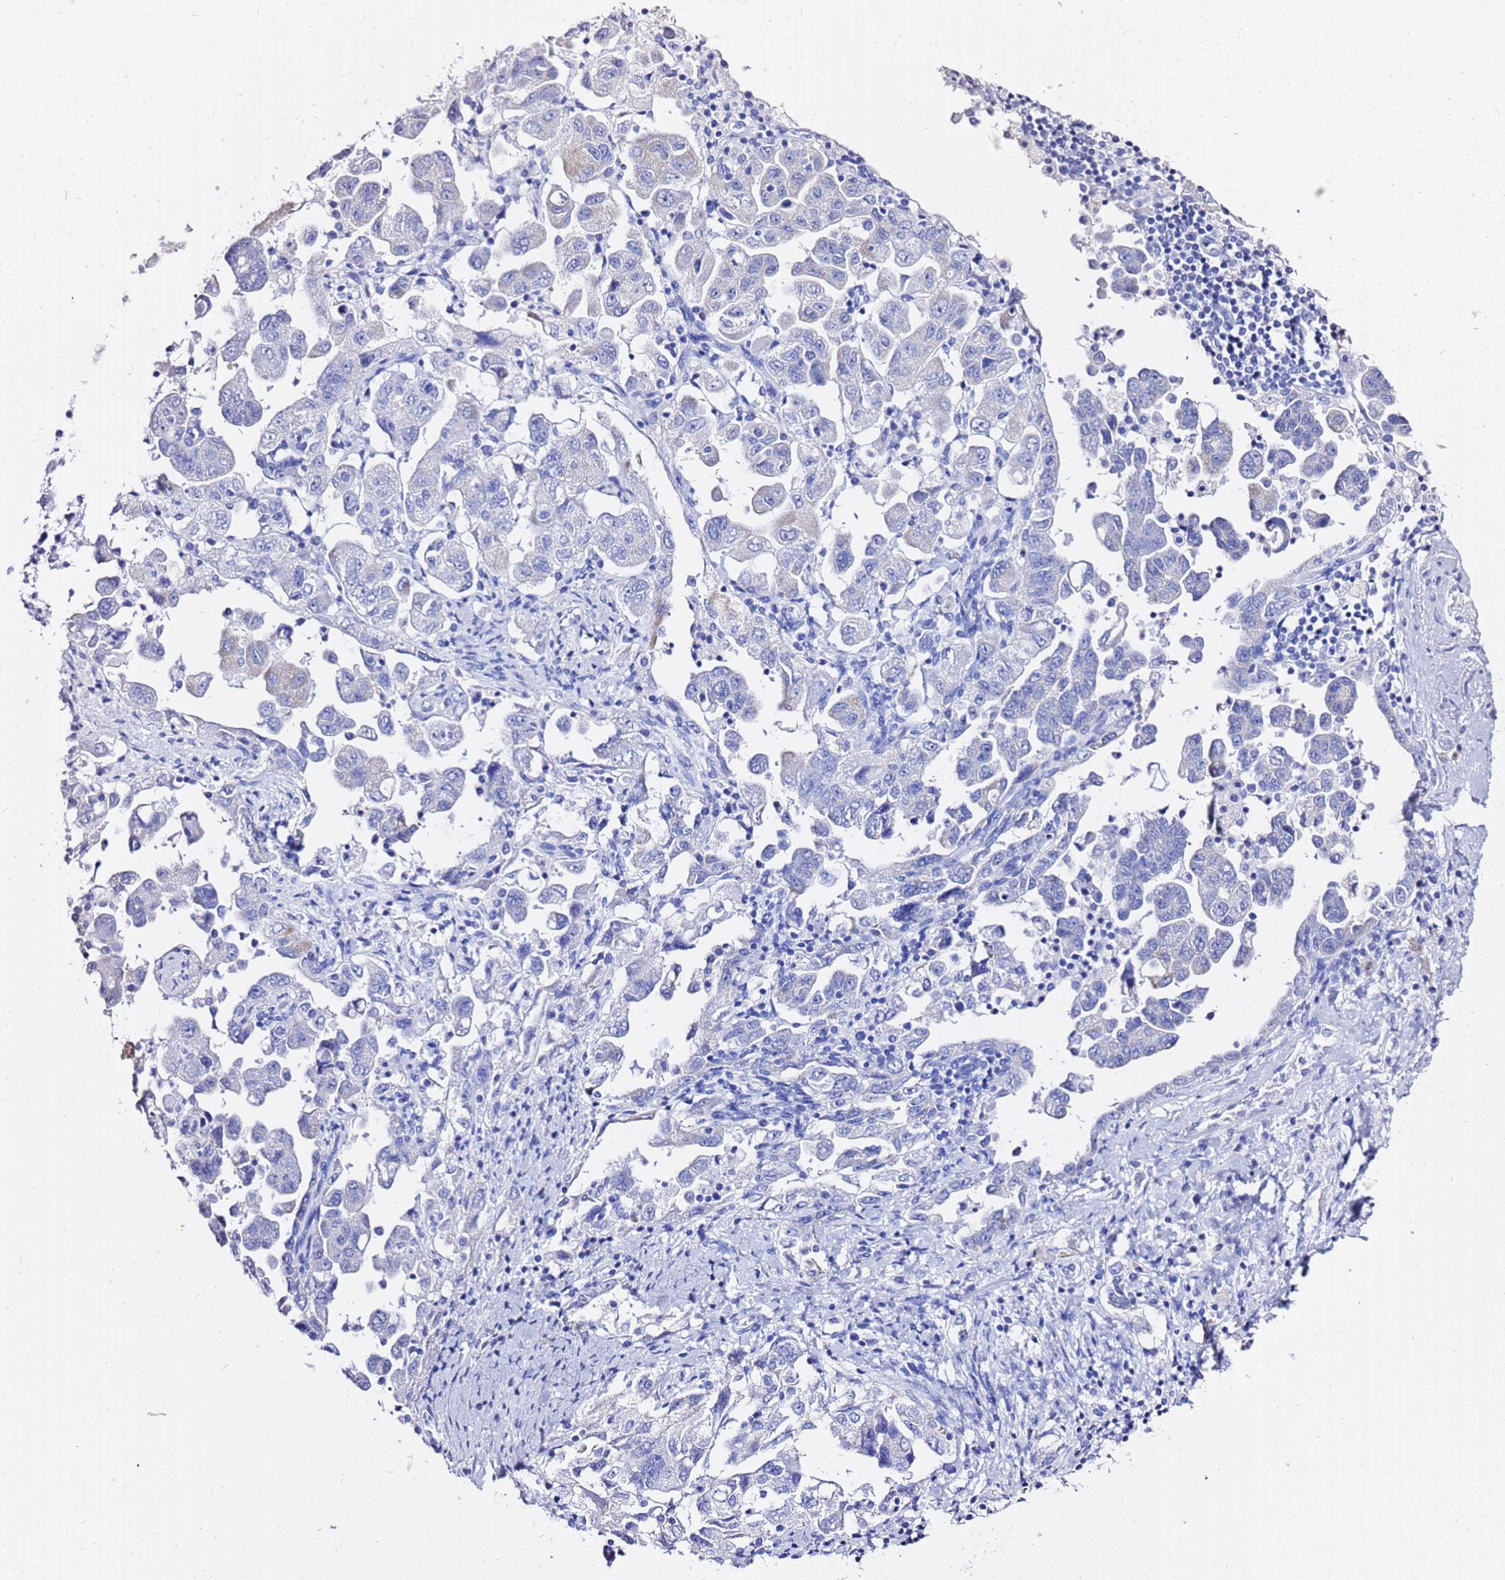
{"staining": {"intensity": "negative", "quantity": "none", "location": "none"}, "tissue": "ovarian cancer", "cell_type": "Tumor cells", "image_type": "cancer", "snomed": [{"axis": "morphology", "description": "Carcinoma, NOS"}, {"axis": "morphology", "description": "Cystadenocarcinoma, serous, NOS"}, {"axis": "topography", "description": "Ovary"}], "caption": "This micrograph is of ovarian cancer stained with immunohistochemistry to label a protein in brown with the nuclei are counter-stained blue. There is no staining in tumor cells.", "gene": "LIPF", "patient": {"sex": "female", "age": 69}}